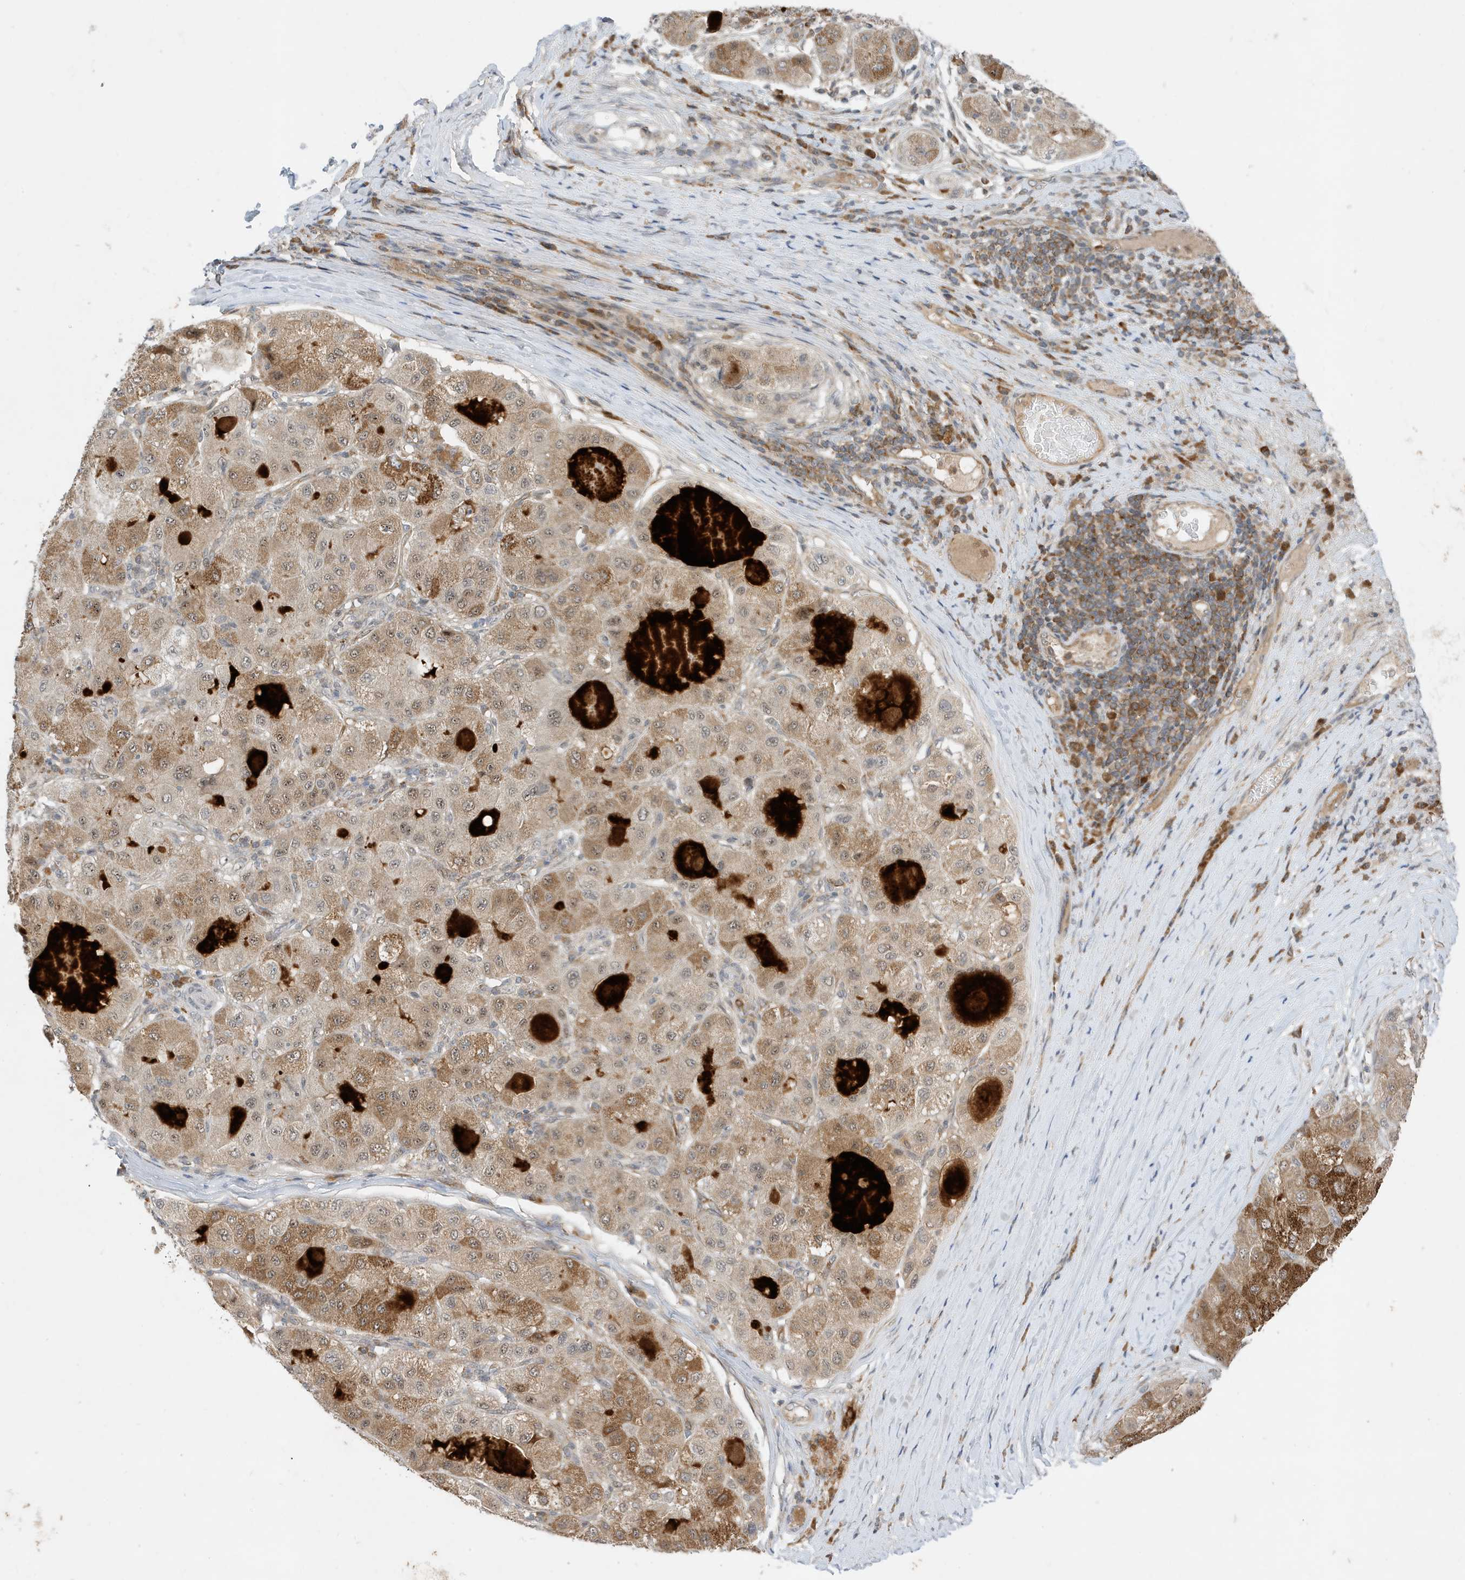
{"staining": {"intensity": "moderate", "quantity": ">75%", "location": "cytoplasmic/membranous"}, "tissue": "liver cancer", "cell_type": "Tumor cells", "image_type": "cancer", "snomed": [{"axis": "morphology", "description": "Carcinoma, Hepatocellular, NOS"}, {"axis": "topography", "description": "Liver"}], "caption": "Liver hepatocellular carcinoma stained with a brown dye shows moderate cytoplasmic/membranous positive expression in approximately >75% of tumor cells.", "gene": "MAST3", "patient": {"sex": "male", "age": 80}}